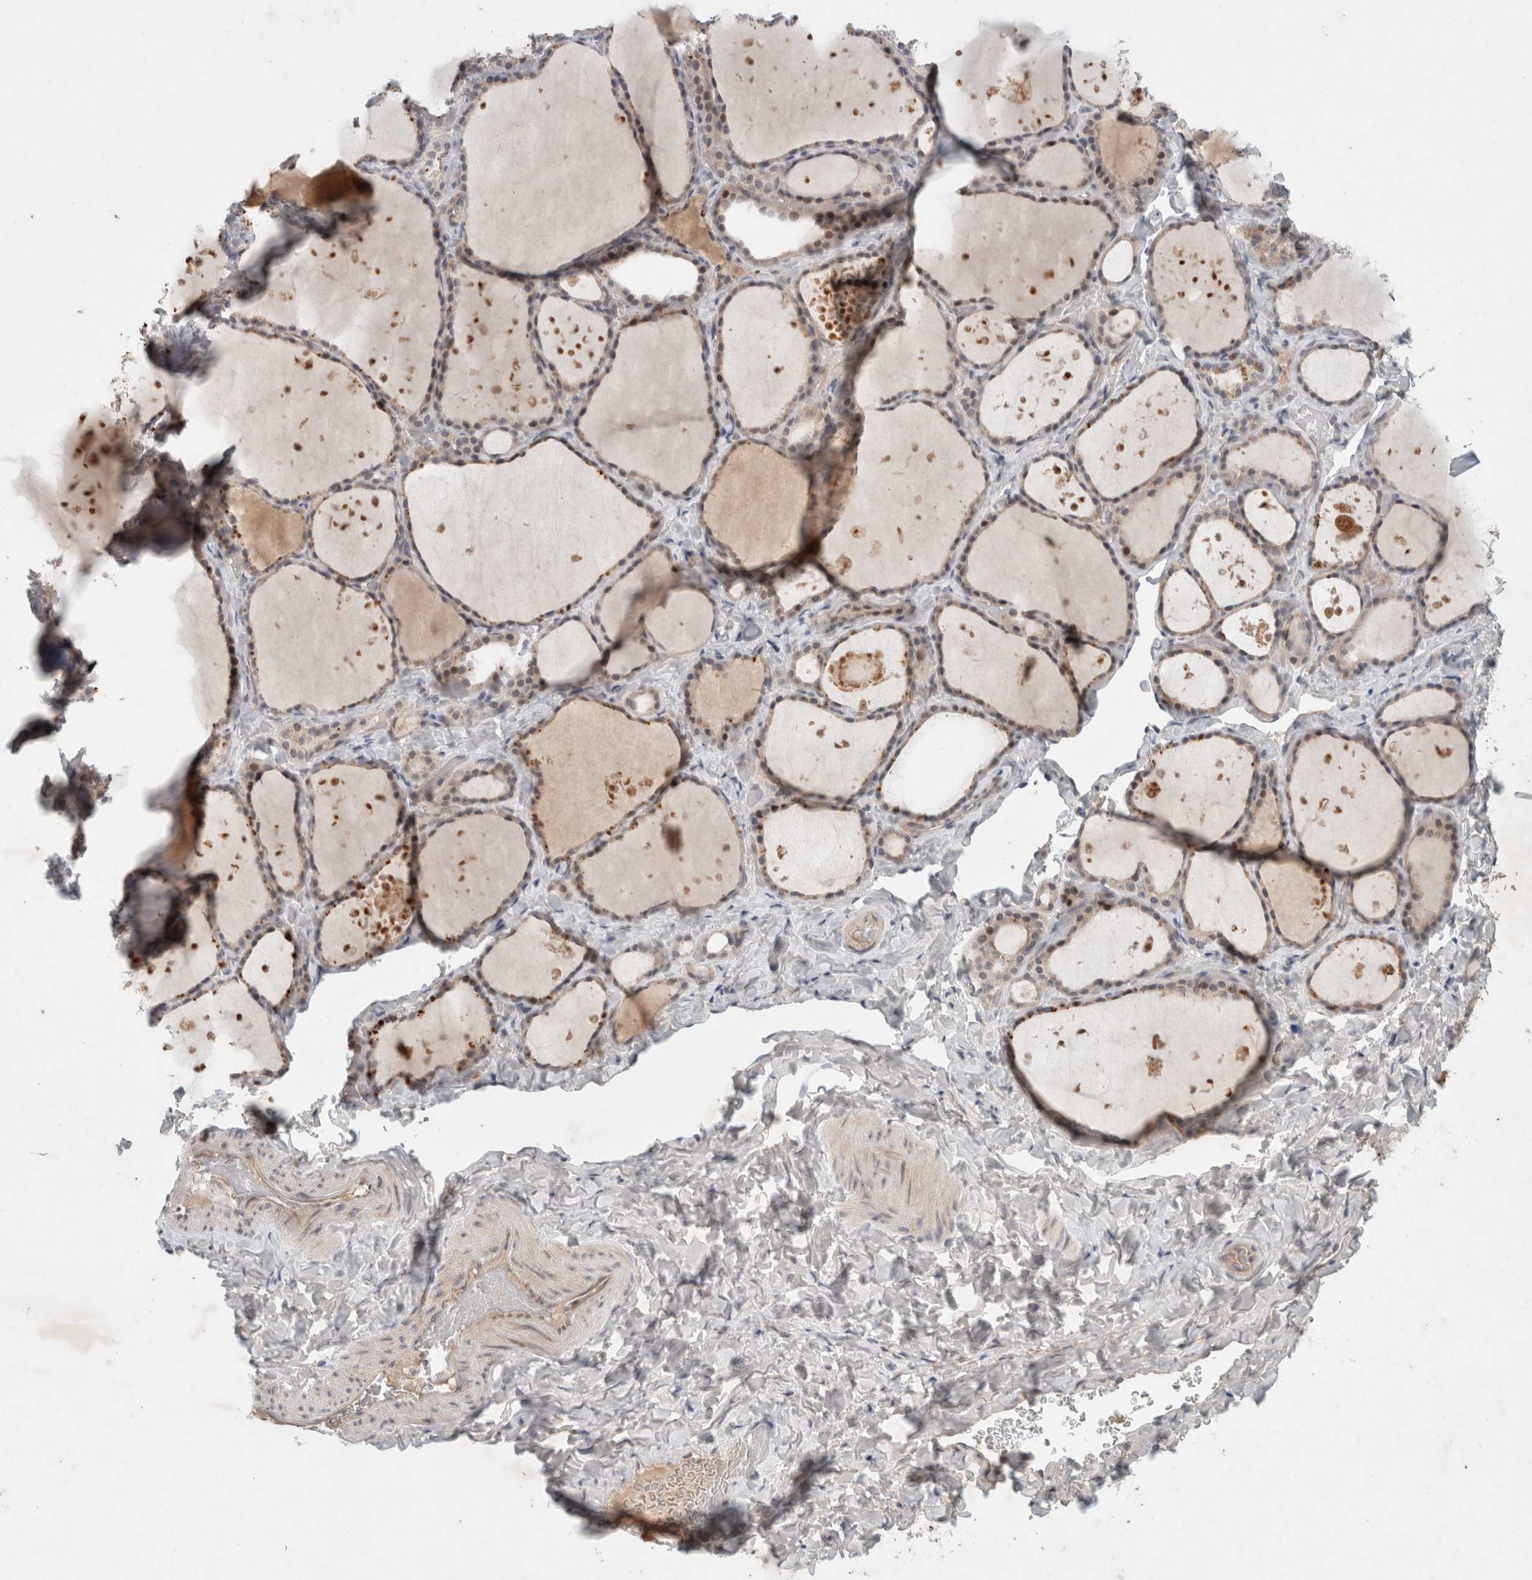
{"staining": {"intensity": "weak", "quantity": "25%-75%", "location": "cytoplasmic/membranous"}, "tissue": "thyroid gland", "cell_type": "Glandular cells", "image_type": "normal", "snomed": [{"axis": "morphology", "description": "Normal tissue, NOS"}, {"axis": "topography", "description": "Thyroid gland"}], "caption": "This histopathology image exhibits immunohistochemistry (IHC) staining of unremarkable thyroid gland, with low weak cytoplasmic/membranous expression in approximately 25%-75% of glandular cells.", "gene": "RASAL2", "patient": {"sex": "female", "age": 44}}